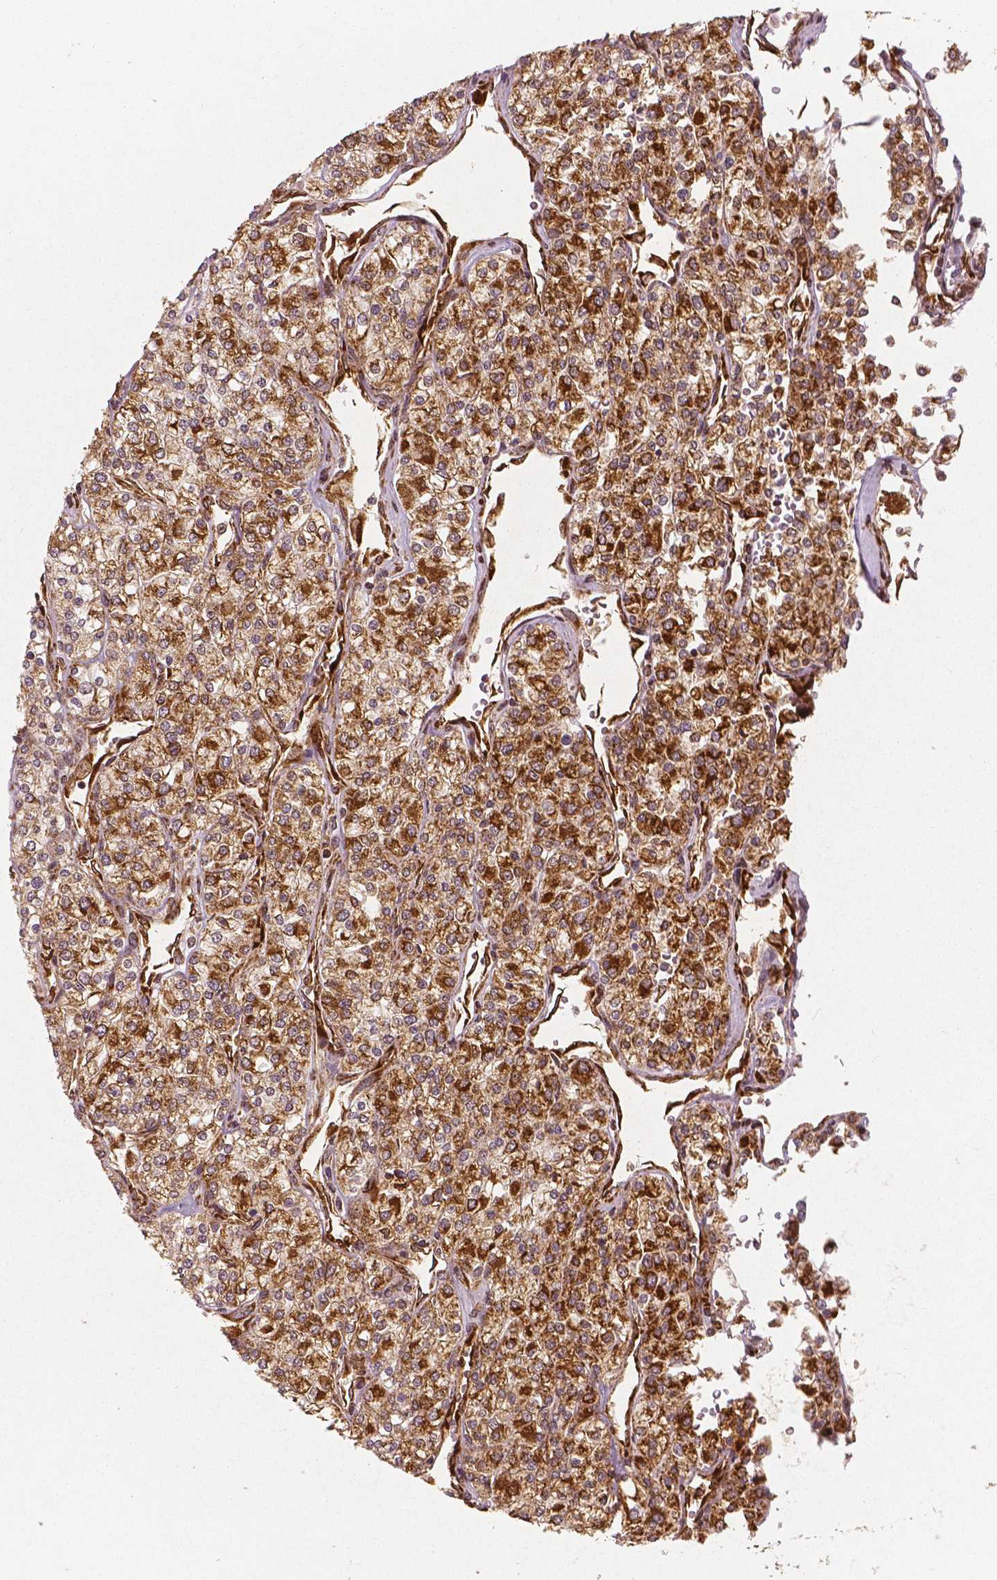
{"staining": {"intensity": "strong", "quantity": "25%-75%", "location": "cytoplasmic/membranous"}, "tissue": "renal cancer", "cell_type": "Tumor cells", "image_type": "cancer", "snomed": [{"axis": "morphology", "description": "Adenocarcinoma, NOS"}, {"axis": "topography", "description": "Kidney"}], "caption": "Renal adenocarcinoma tissue reveals strong cytoplasmic/membranous expression in approximately 25%-75% of tumor cells, visualized by immunohistochemistry. Using DAB (brown) and hematoxylin (blue) stains, captured at high magnification using brightfield microscopy.", "gene": "PGAM5", "patient": {"sex": "male", "age": 80}}